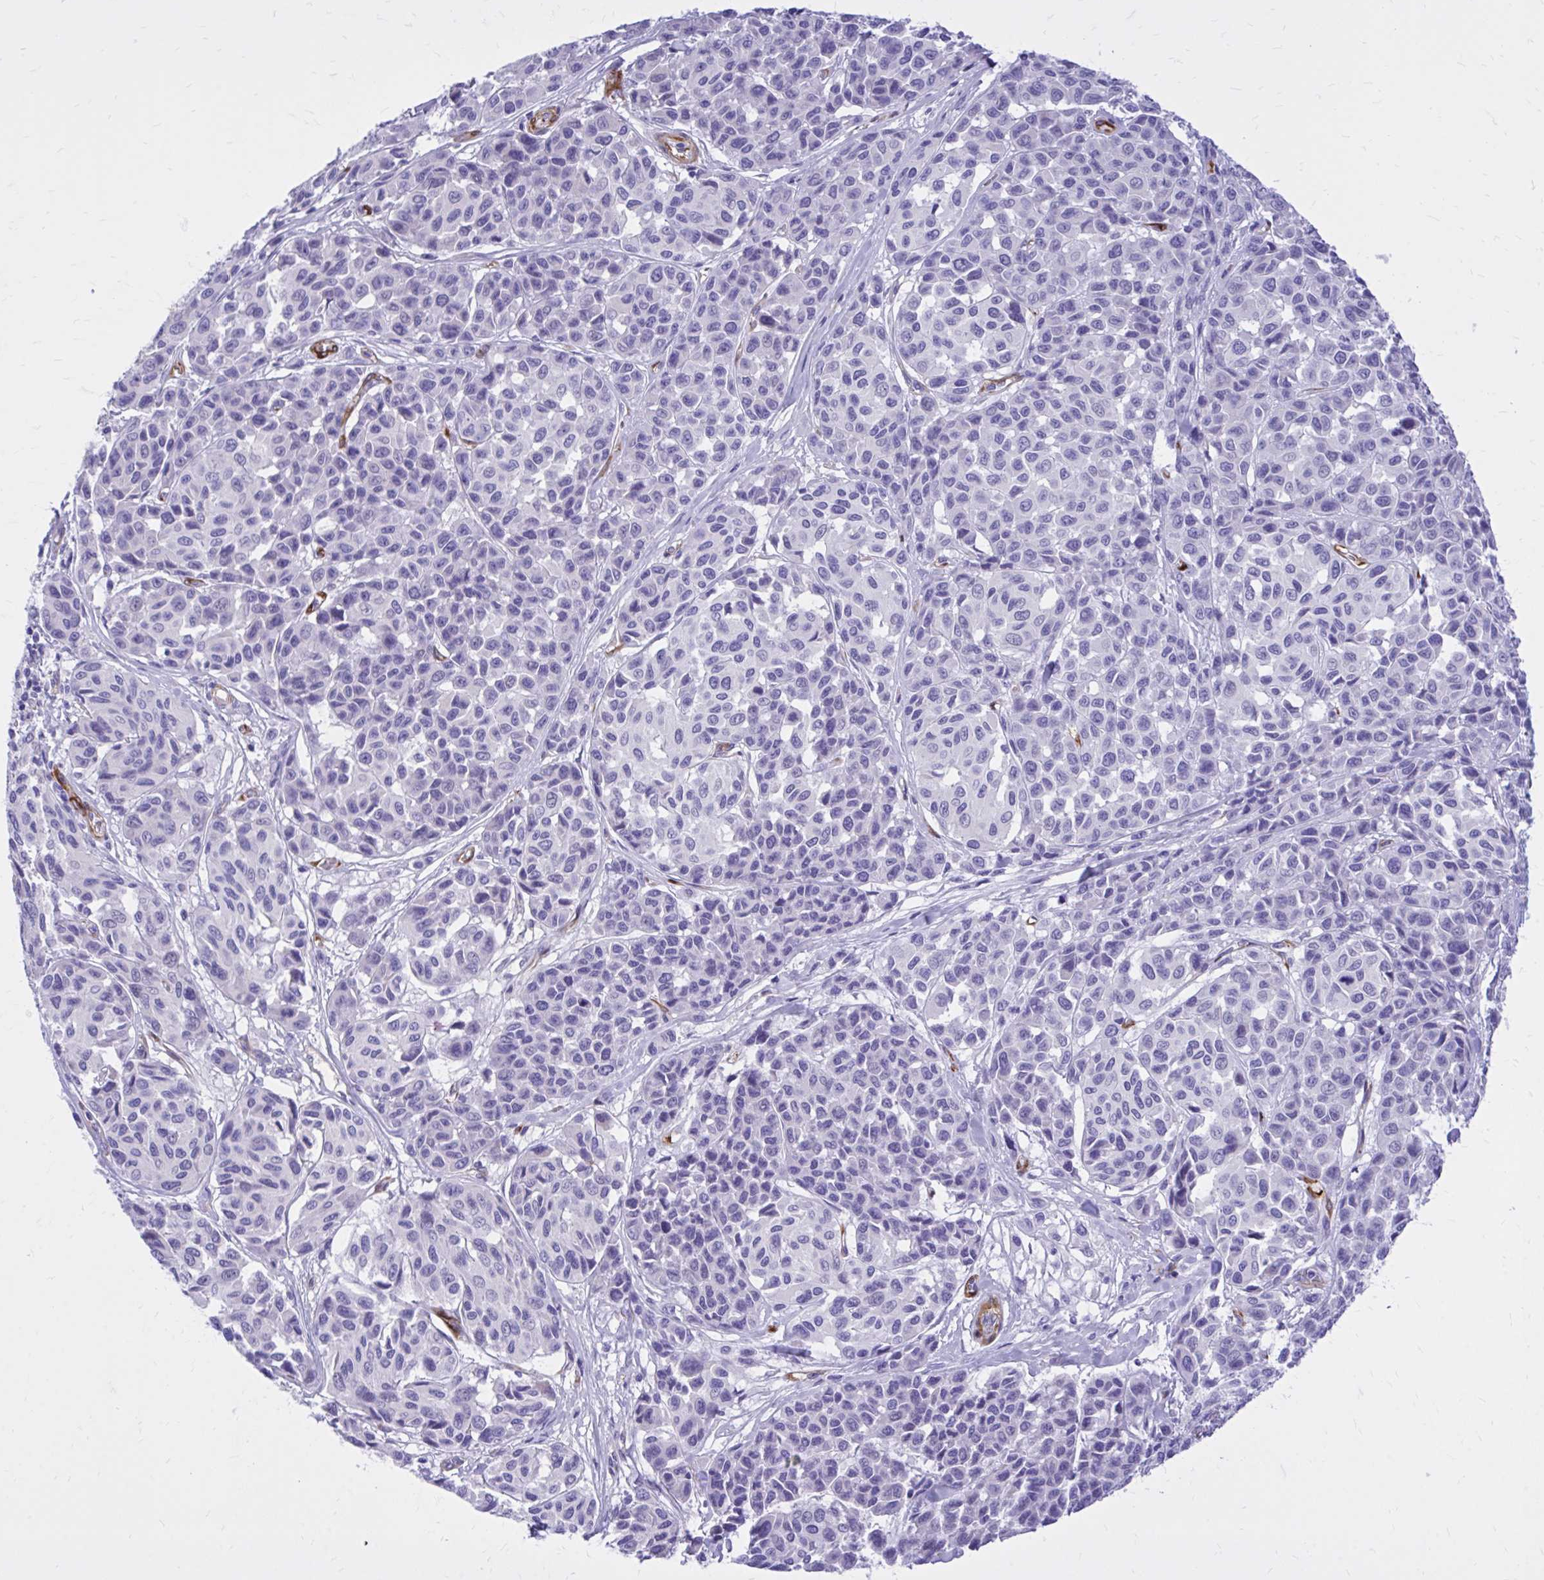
{"staining": {"intensity": "negative", "quantity": "none", "location": "none"}, "tissue": "melanoma", "cell_type": "Tumor cells", "image_type": "cancer", "snomed": [{"axis": "morphology", "description": "Malignant melanoma, NOS"}, {"axis": "topography", "description": "Skin"}], "caption": "This is a photomicrograph of IHC staining of malignant melanoma, which shows no expression in tumor cells.", "gene": "EPB41L1", "patient": {"sex": "female", "age": 66}}